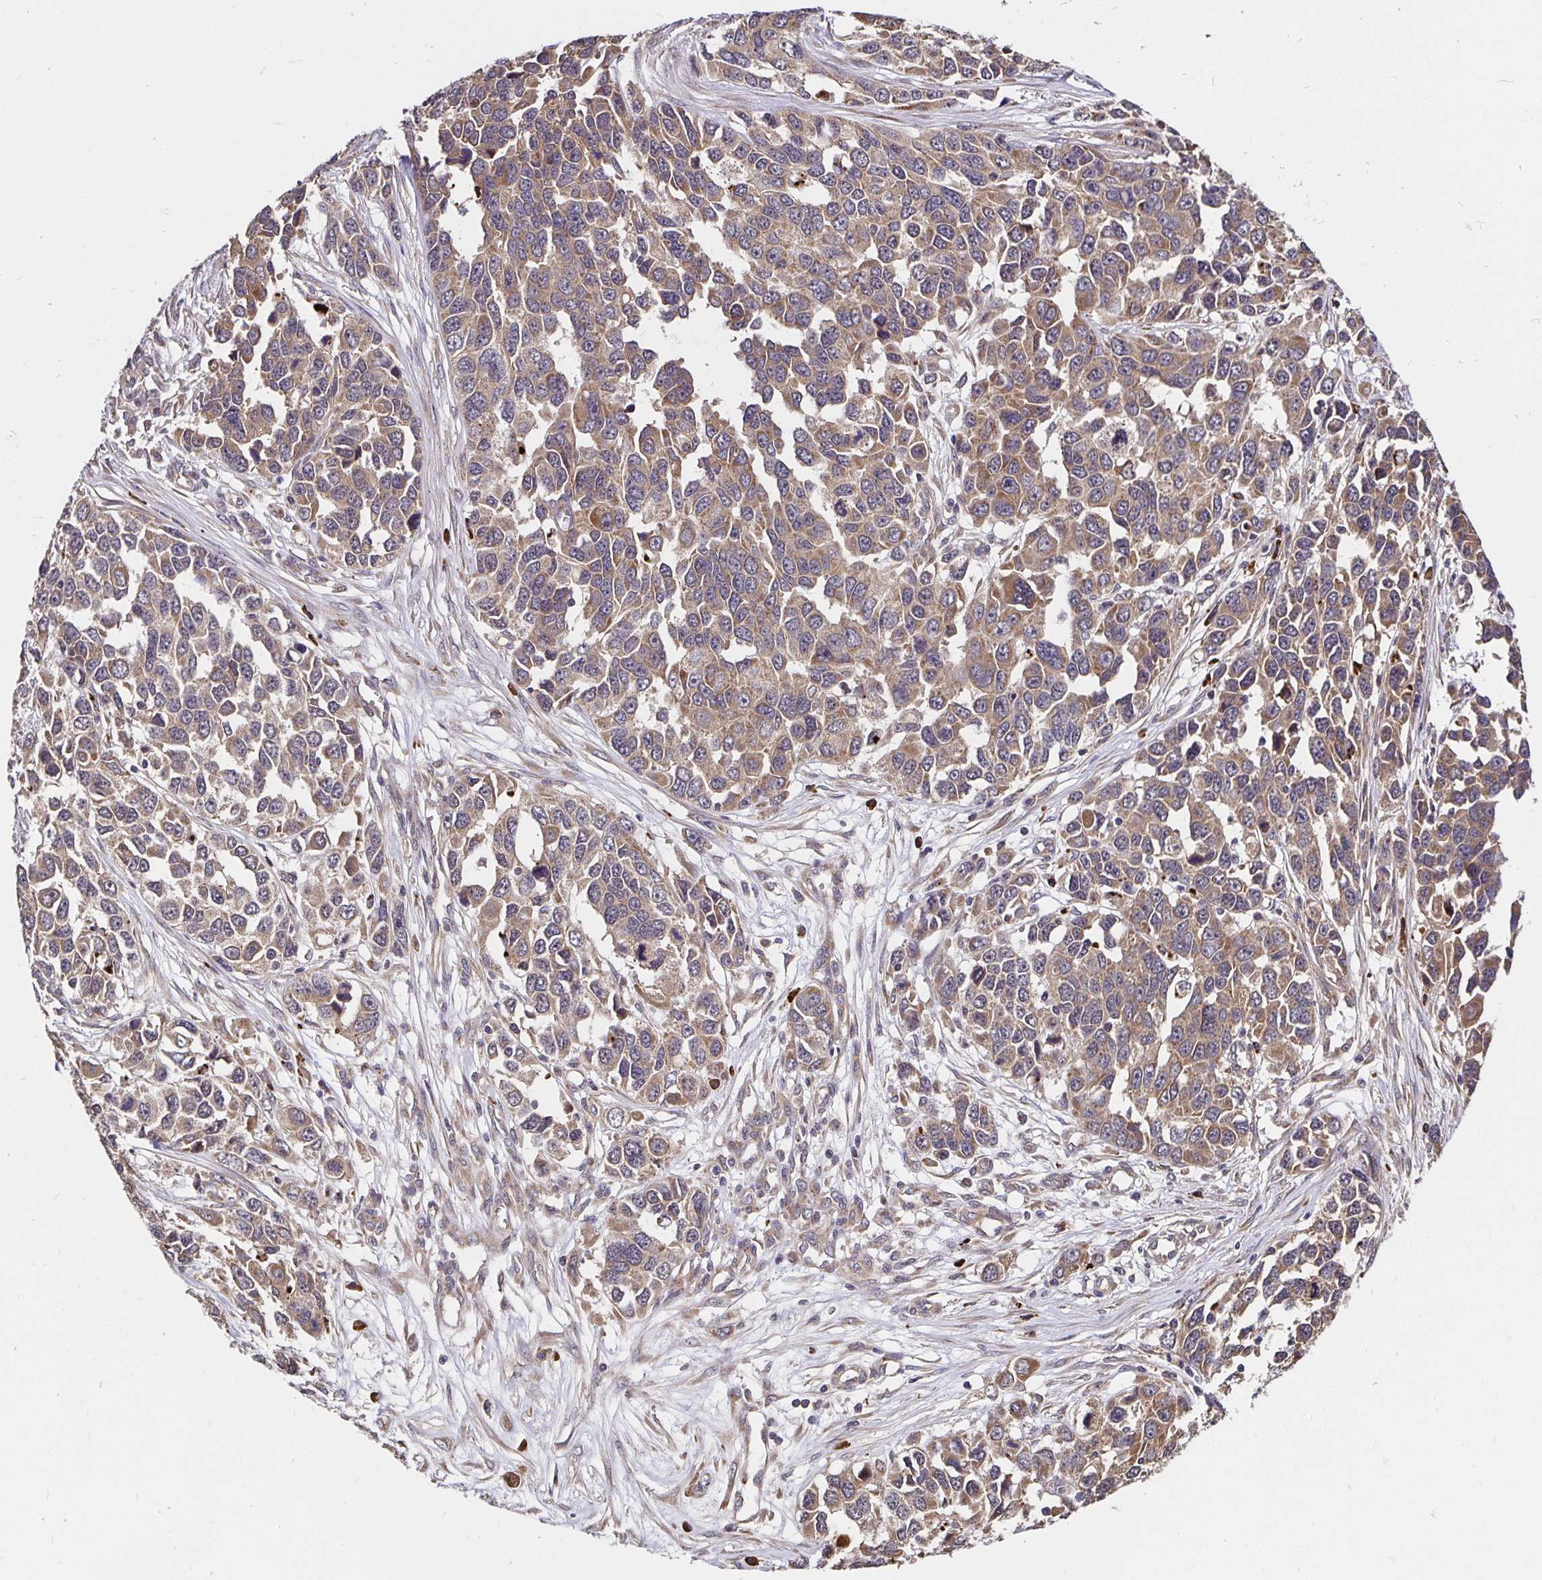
{"staining": {"intensity": "moderate", "quantity": ">75%", "location": "cytoplasmic/membranous"}, "tissue": "ovarian cancer", "cell_type": "Tumor cells", "image_type": "cancer", "snomed": [{"axis": "morphology", "description": "Cystadenocarcinoma, serous, NOS"}, {"axis": "topography", "description": "Ovary"}], "caption": "Immunohistochemical staining of ovarian cancer exhibits moderate cytoplasmic/membranous protein staining in approximately >75% of tumor cells.", "gene": "MLST8", "patient": {"sex": "female", "age": 76}}